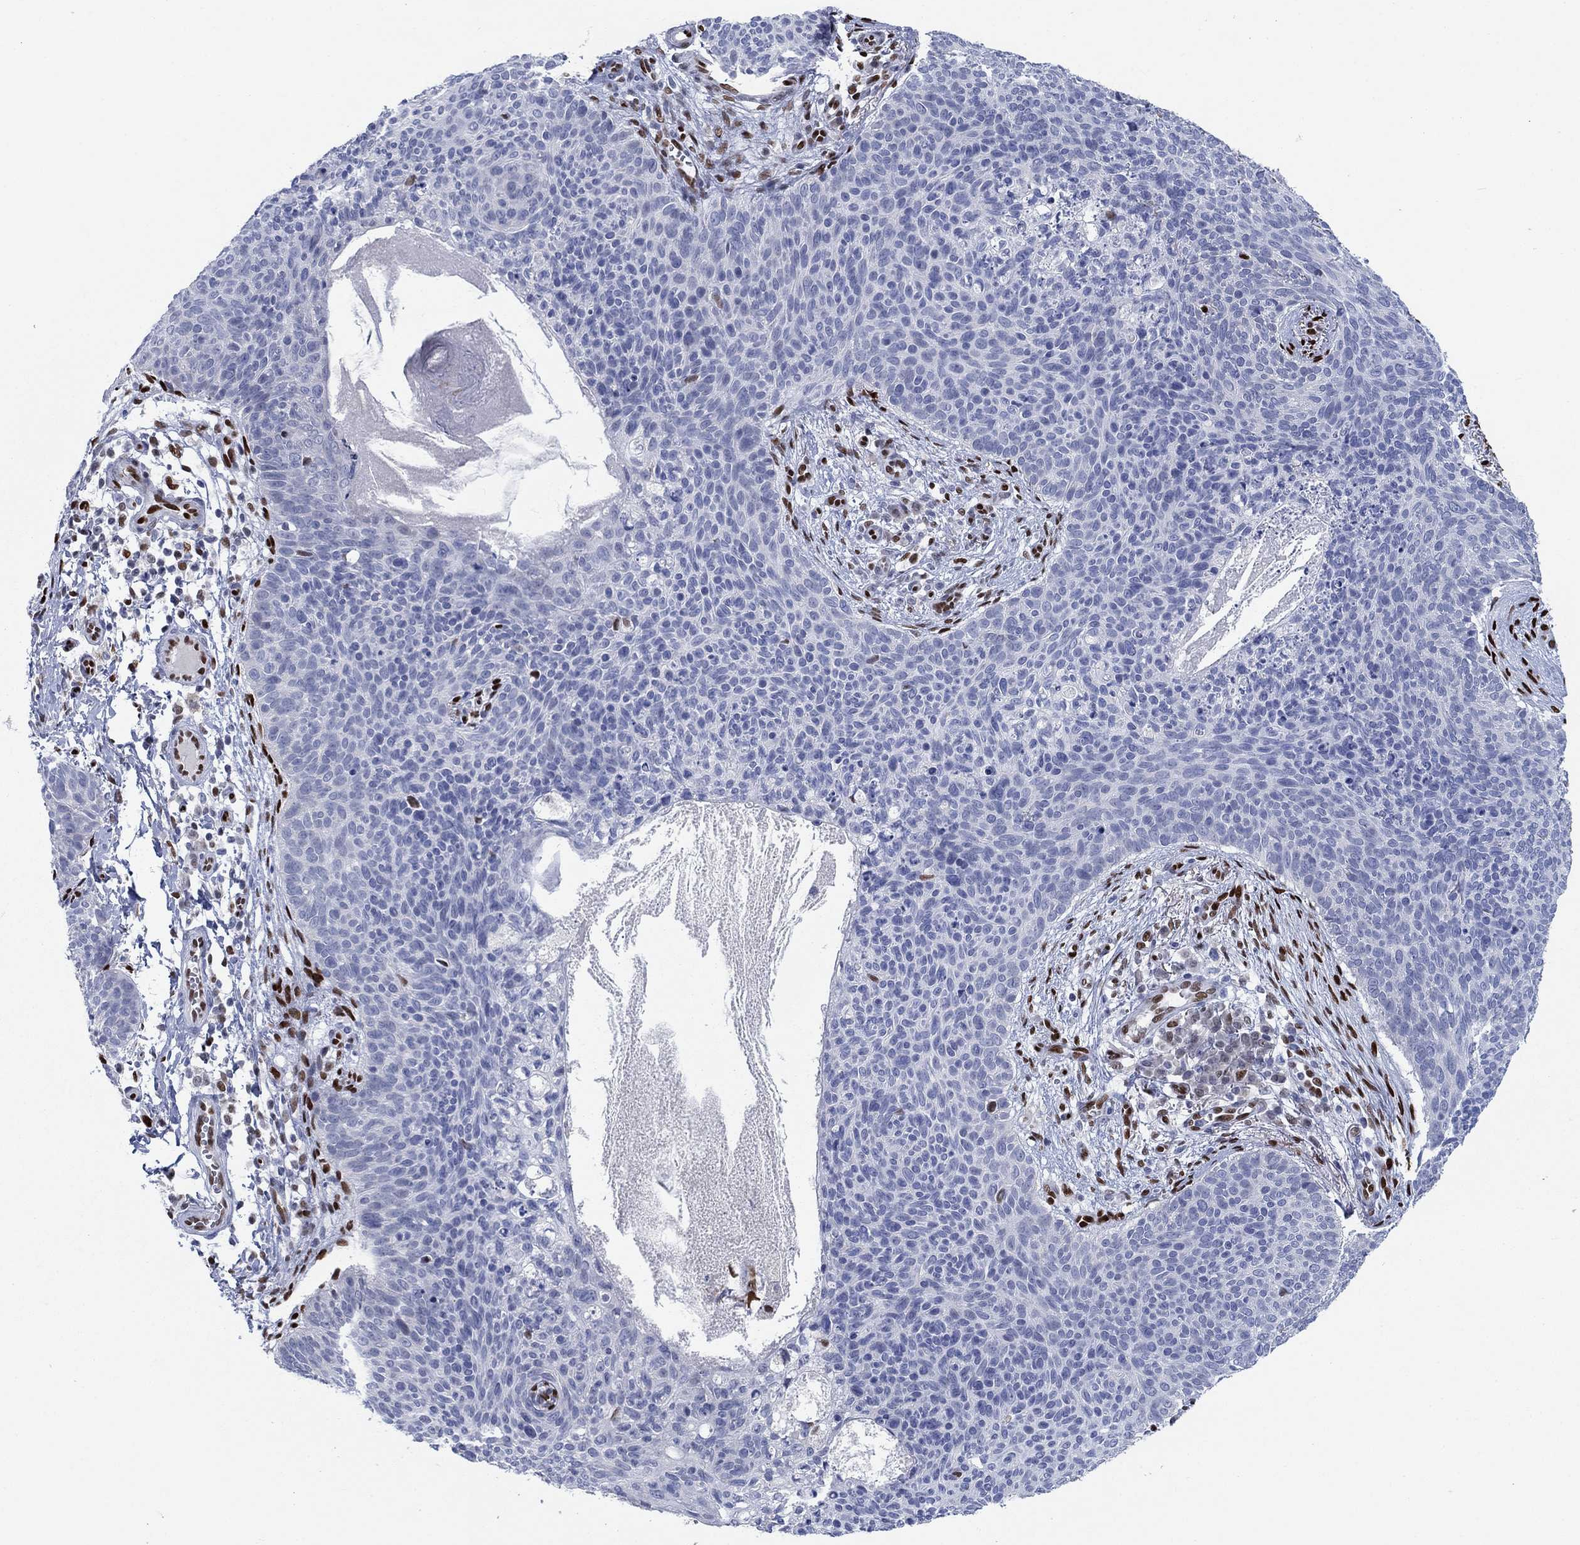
{"staining": {"intensity": "negative", "quantity": "none", "location": "none"}, "tissue": "skin cancer", "cell_type": "Tumor cells", "image_type": "cancer", "snomed": [{"axis": "morphology", "description": "Basal cell carcinoma"}, {"axis": "topography", "description": "Skin"}], "caption": "IHC image of skin basal cell carcinoma stained for a protein (brown), which reveals no expression in tumor cells. (Stains: DAB (3,3'-diaminobenzidine) IHC with hematoxylin counter stain, Microscopy: brightfield microscopy at high magnification).", "gene": "ZEB1", "patient": {"sex": "male", "age": 64}}